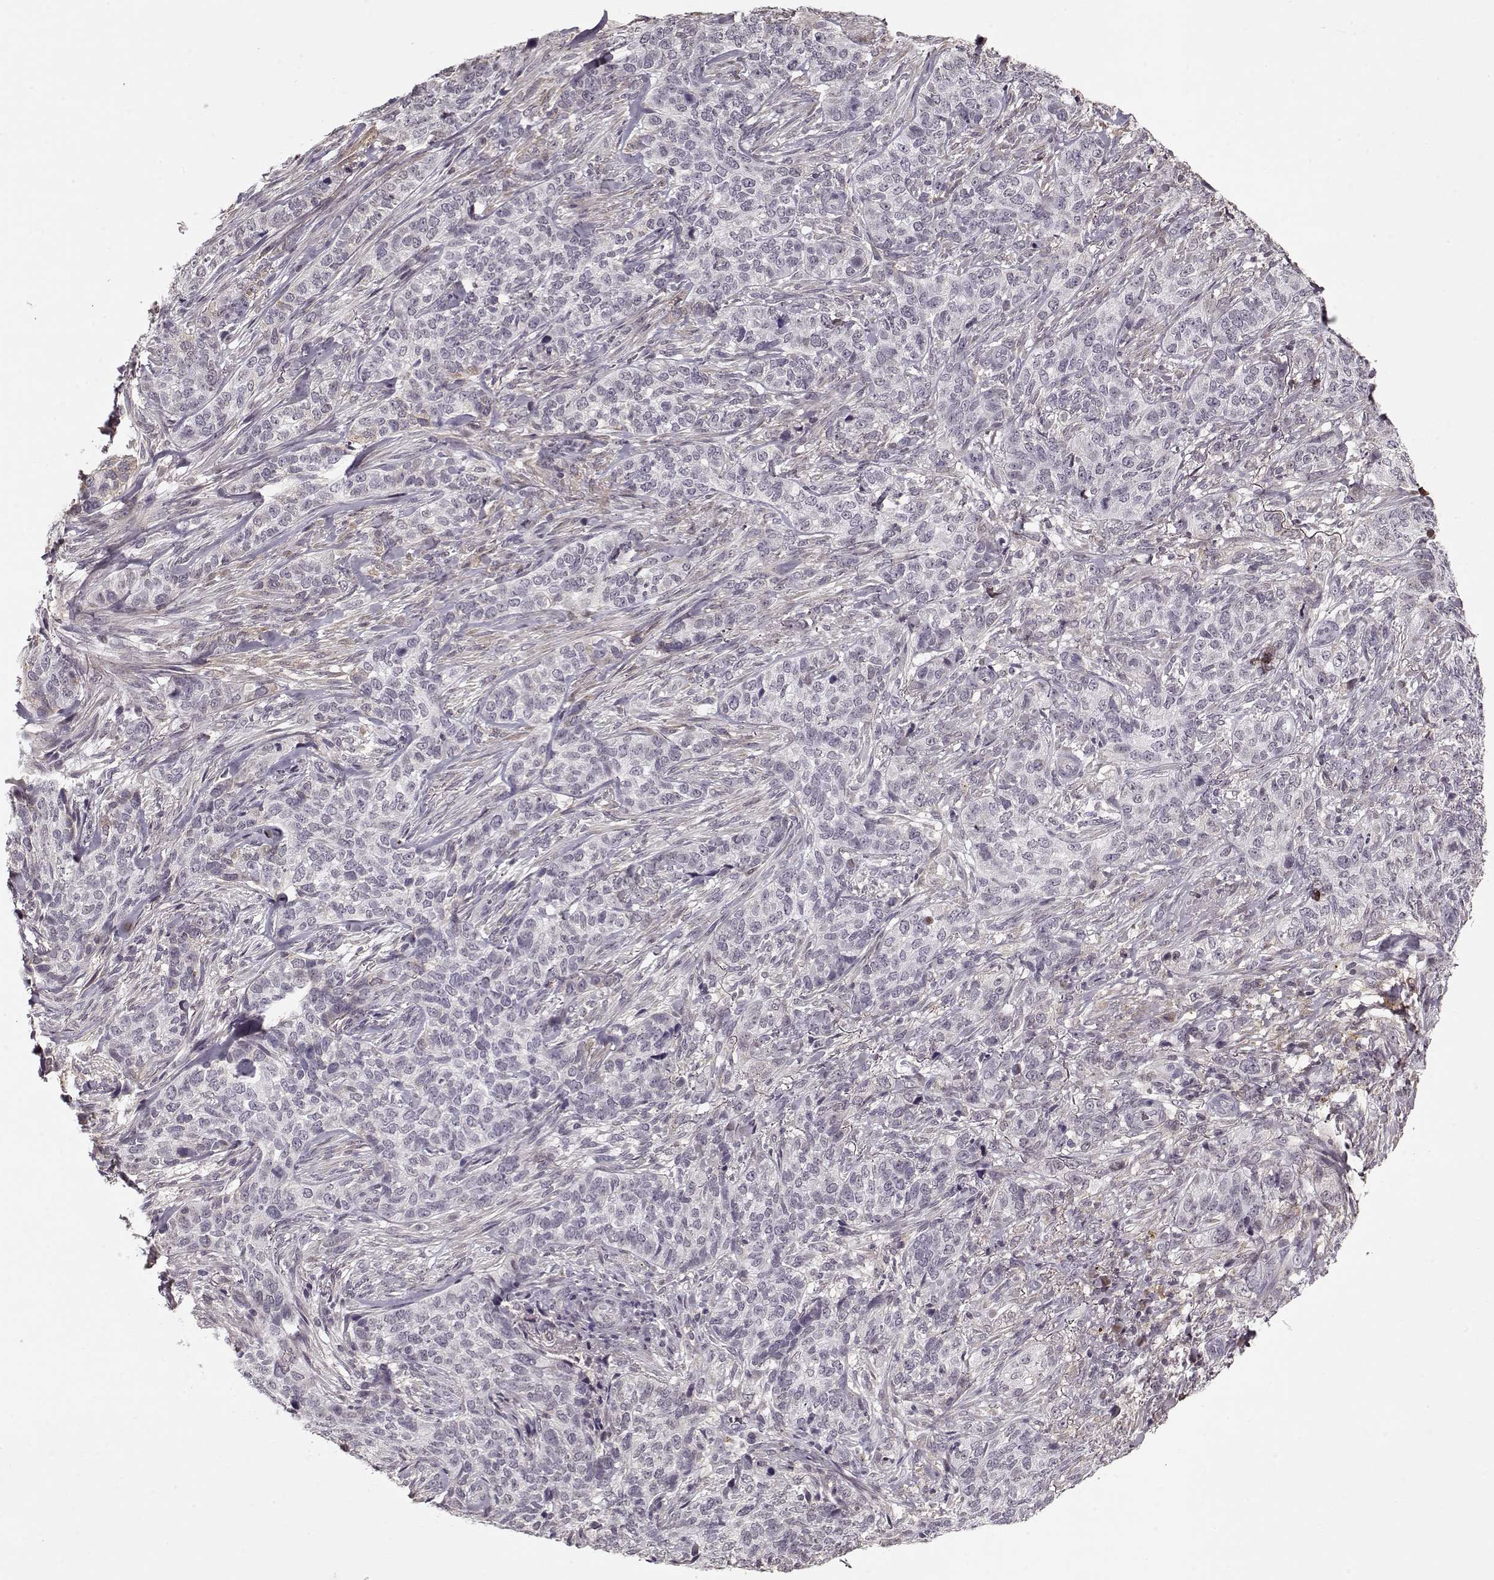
{"staining": {"intensity": "negative", "quantity": "none", "location": "none"}, "tissue": "skin cancer", "cell_type": "Tumor cells", "image_type": "cancer", "snomed": [{"axis": "morphology", "description": "Basal cell carcinoma"}, {"axis": "topography", "description": "Skin"}], "caption": "Immunohistochemistry micrograph of neoplastic tissue: human skin cancer (basal cell carcinoma) stained with DAB demonstrates no significant protein positivity in tumor cells. (DAB immunohistochemistry visualized using brightfield microscopy, high magnification).", "gene": "LUM", "patient": {"sex": "female", "age": 69}}